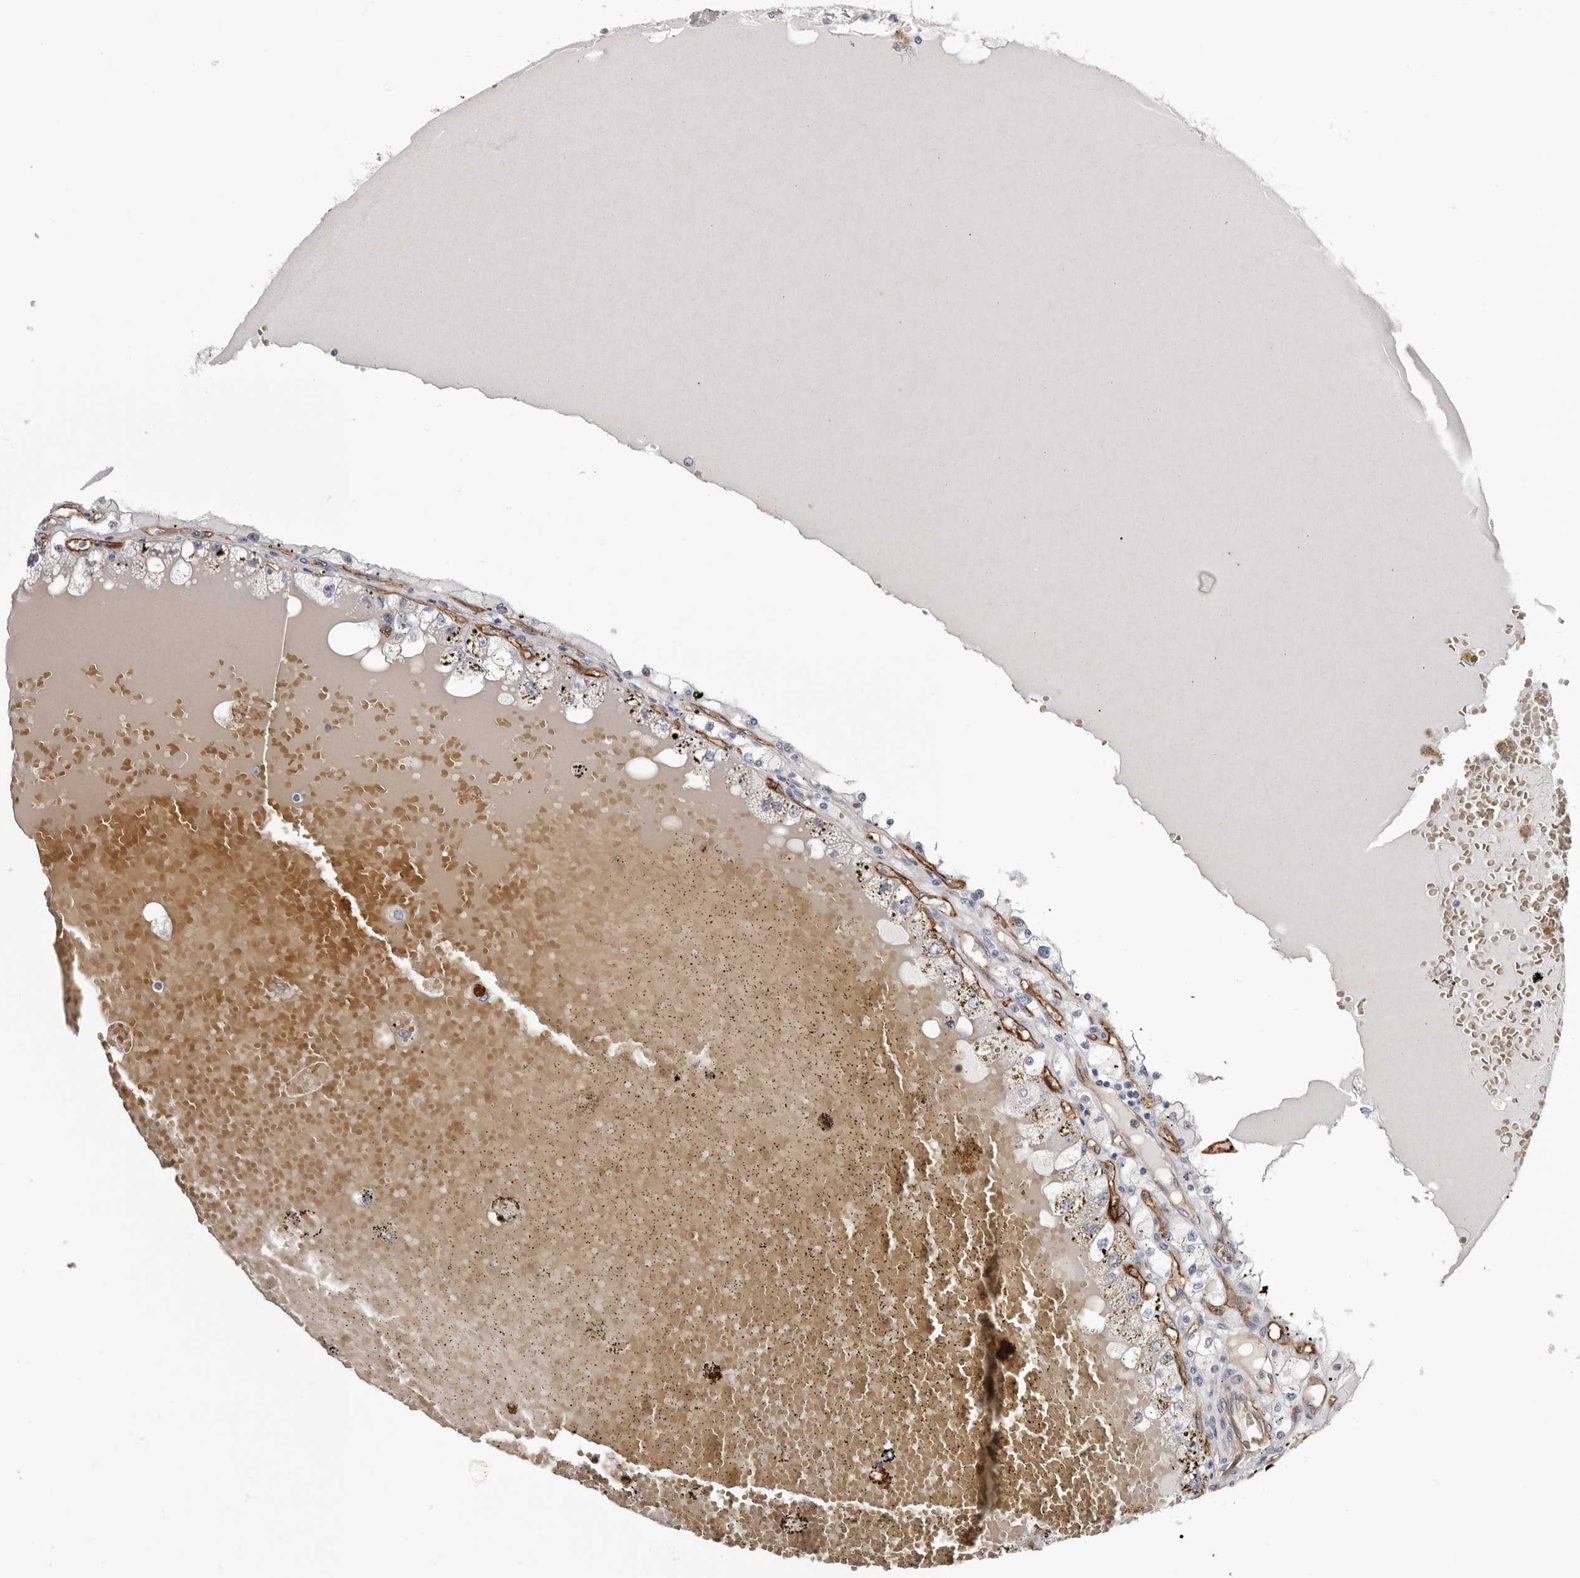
{"staining": {"intensity": "negative", "quantity": "none", "location": "none"}, "tissue": "renal cancer", "cell_type": "Tumor cells", "image_type": "cancer", "snomed": [{"axis": "morphology", "description": "Adenocarcinoma, NOS"}, {"axis": "topography", "description": "Kidney"}], "caption": "IHC image of neoplastic tissue: adenocarcinoma (renal) stained with DAB (3,3'-diaminobenzidine) demonstrates no significant protein staining in tumor cells.", "gene": "ADGRL4", "patient": {"sex": "male", "age": 56}}